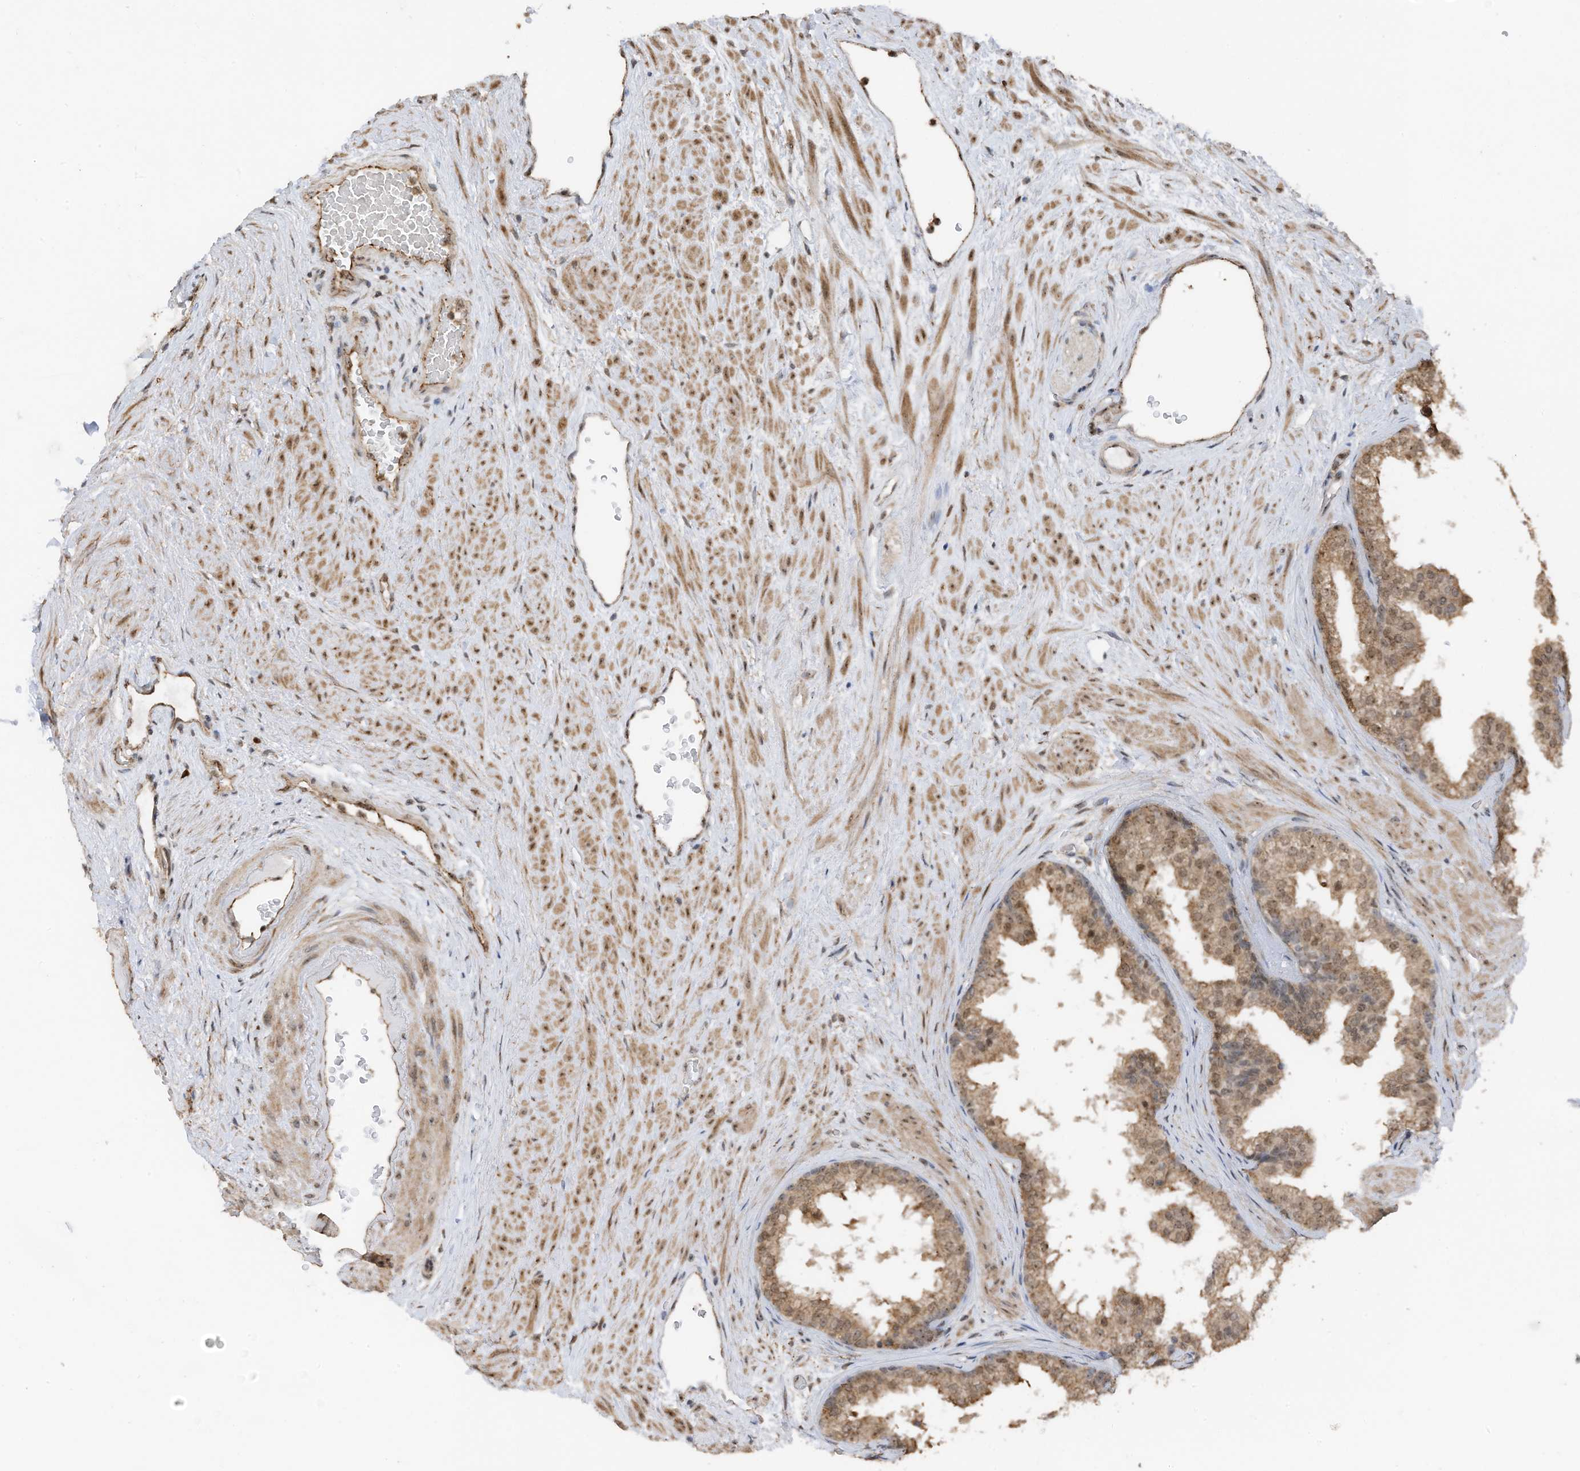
{"staining": {"intensity": "moderate", "quantity": ">75%", "location": "cytoplasmic/membranous,nuclear"}, "tissue": "prostate", "cell_type": "Glandular cells", "image_type": "normal", "snomed": [{"axis": "morphology", "description": "Normal tissue, NOS"}, {"axis": "topography", "description": "Prostate"}], "caption": "IHC photomicrograph of benign prostate: prostate stained using immunohistochemistry reveals medium levels of moderate protein expression localized specifically in the cytoplasmic/membranous,nuclear of glandular cells, appearing as a cytoplasmic/membranous,nuclear brown color.", "gene": "ERLEC1", "patient": {"sex": "male", "age": 48}}